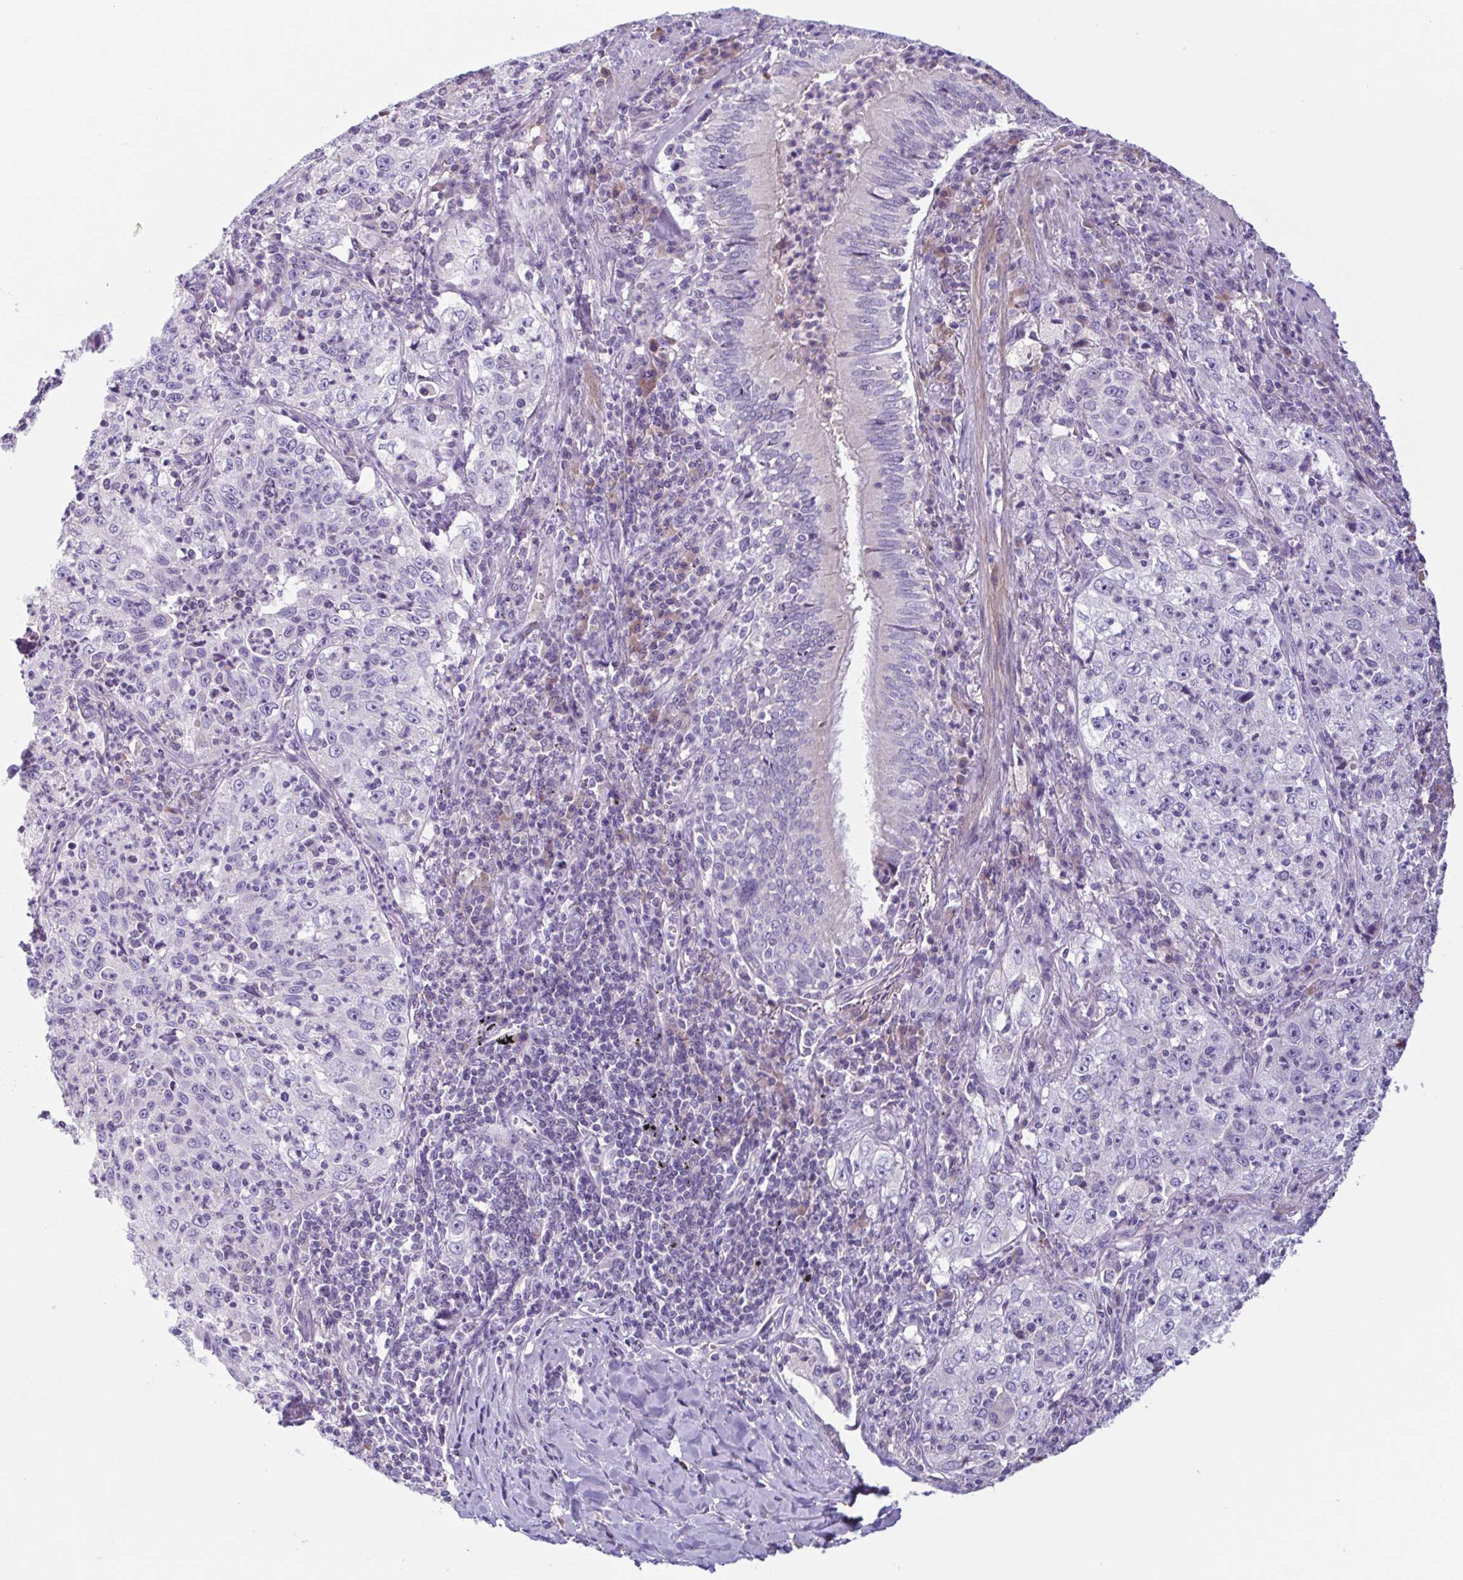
{"staining": {"intensity": "negative", "quantity": "none", "location": "none"}, "tissue": "lung cancer", "cell_type": "Tumor cells", "image_type": "cancer", "snomed": [{"axis": "morphology", "description": "Squamous cell carcinoma, NOS"}, {"axis": "topography", "description": "Lung"}], "caption": "Protein analysis of lung cancer reveals no significant expression in tumor cells.", "gene": "F13B", "patient": {"sex": "male", "age": 71}}